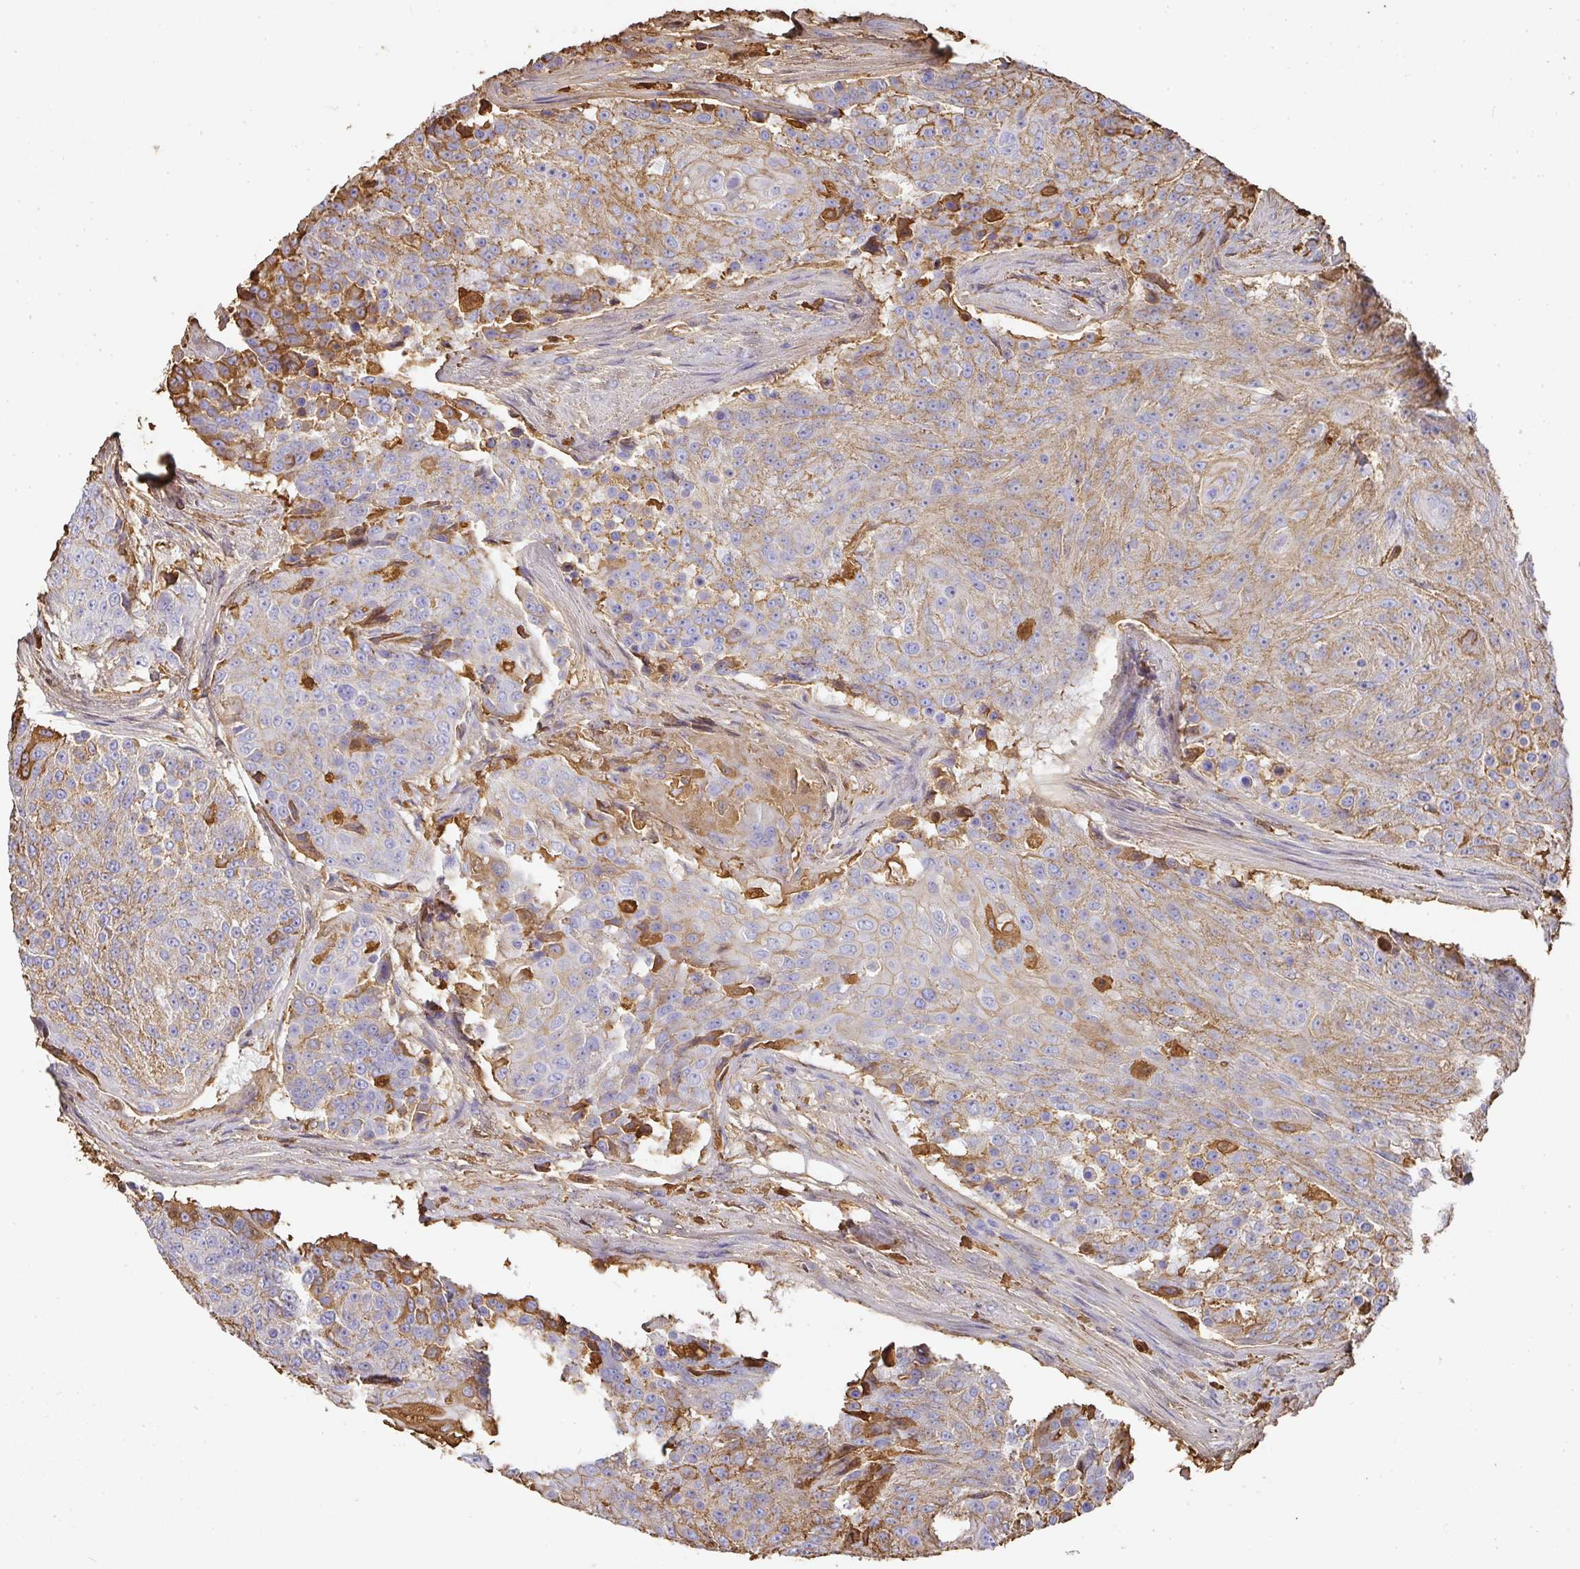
{"staining": {"intensity": "moderate", "quantity": "<25%", "location": "cytoplasmic/membranous"}, "tissue": "urothelial cancer", "cell_type": "Tumor cells", "image_type": "cancer", "snomed": [{"axis": "morphology", "description": "Urothelial carcinoma, High grade"}, {"axis": "topography", "description": "Urinary bladder"}], "caption": "A low amount of moderate cytoplasmic/membranous staining is appreciated in approximately <25% of tumor cells in urothelial cancer tissue.", "gene": "ALB", "patient": {"sex": "female", "age": 63}}